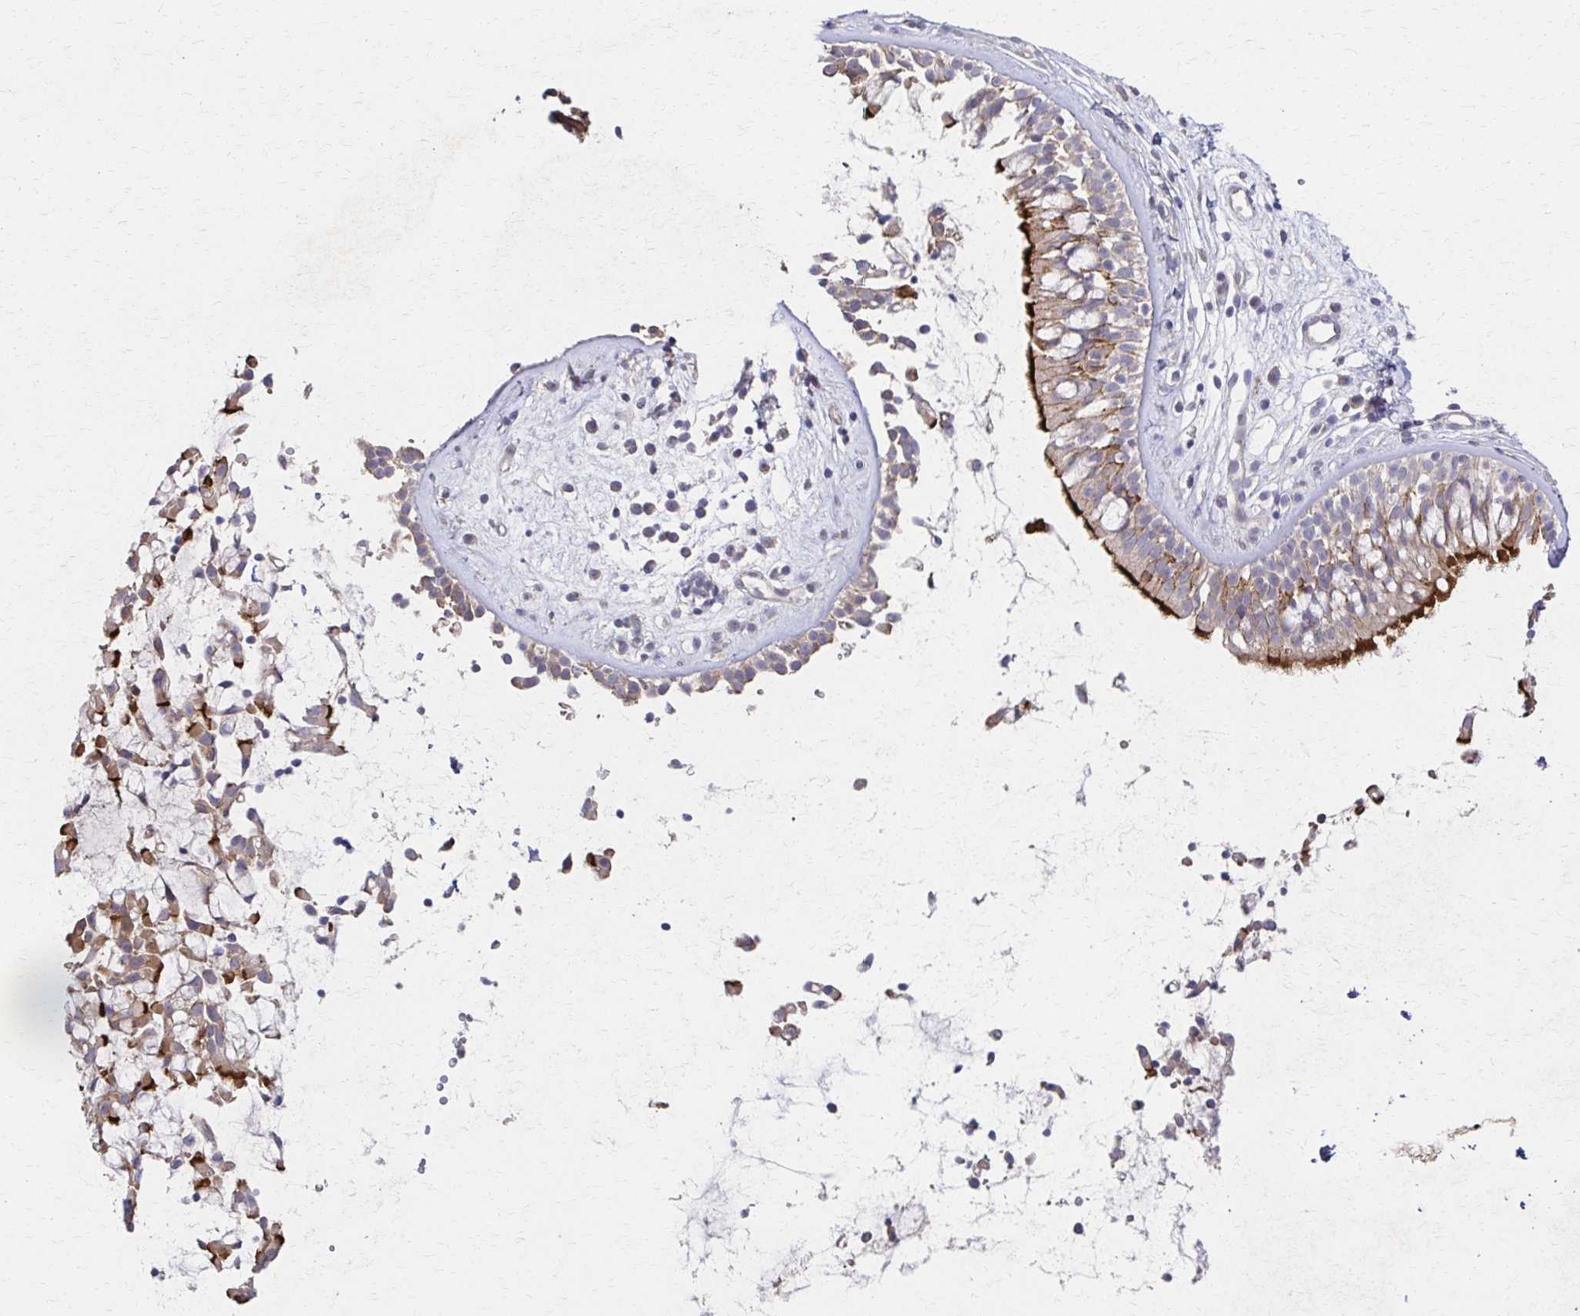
{"staining": {"intensity": "strong", "quantity": "25%-75%", "location": "cytoplasmic/membranous"}, "tissue": "nasopharynx", "cell_type": "Respiratory epithelial cells", "image_type": "normal", "snomed": [{"axis": "morphology", "description": "Normal tissue, NOS"}, {"axis": "topography", "description": "Nasopharynx"}], "caption": "Protein positivity by immunohistochemistry (IHC) shows strong cytoplasmic/membranous positivity in about 25%-75% of respiratory epithelial cells in normal nasopharynx.", "gene": "EOLA1", "patient": {"sex": "male", "age": 32}}